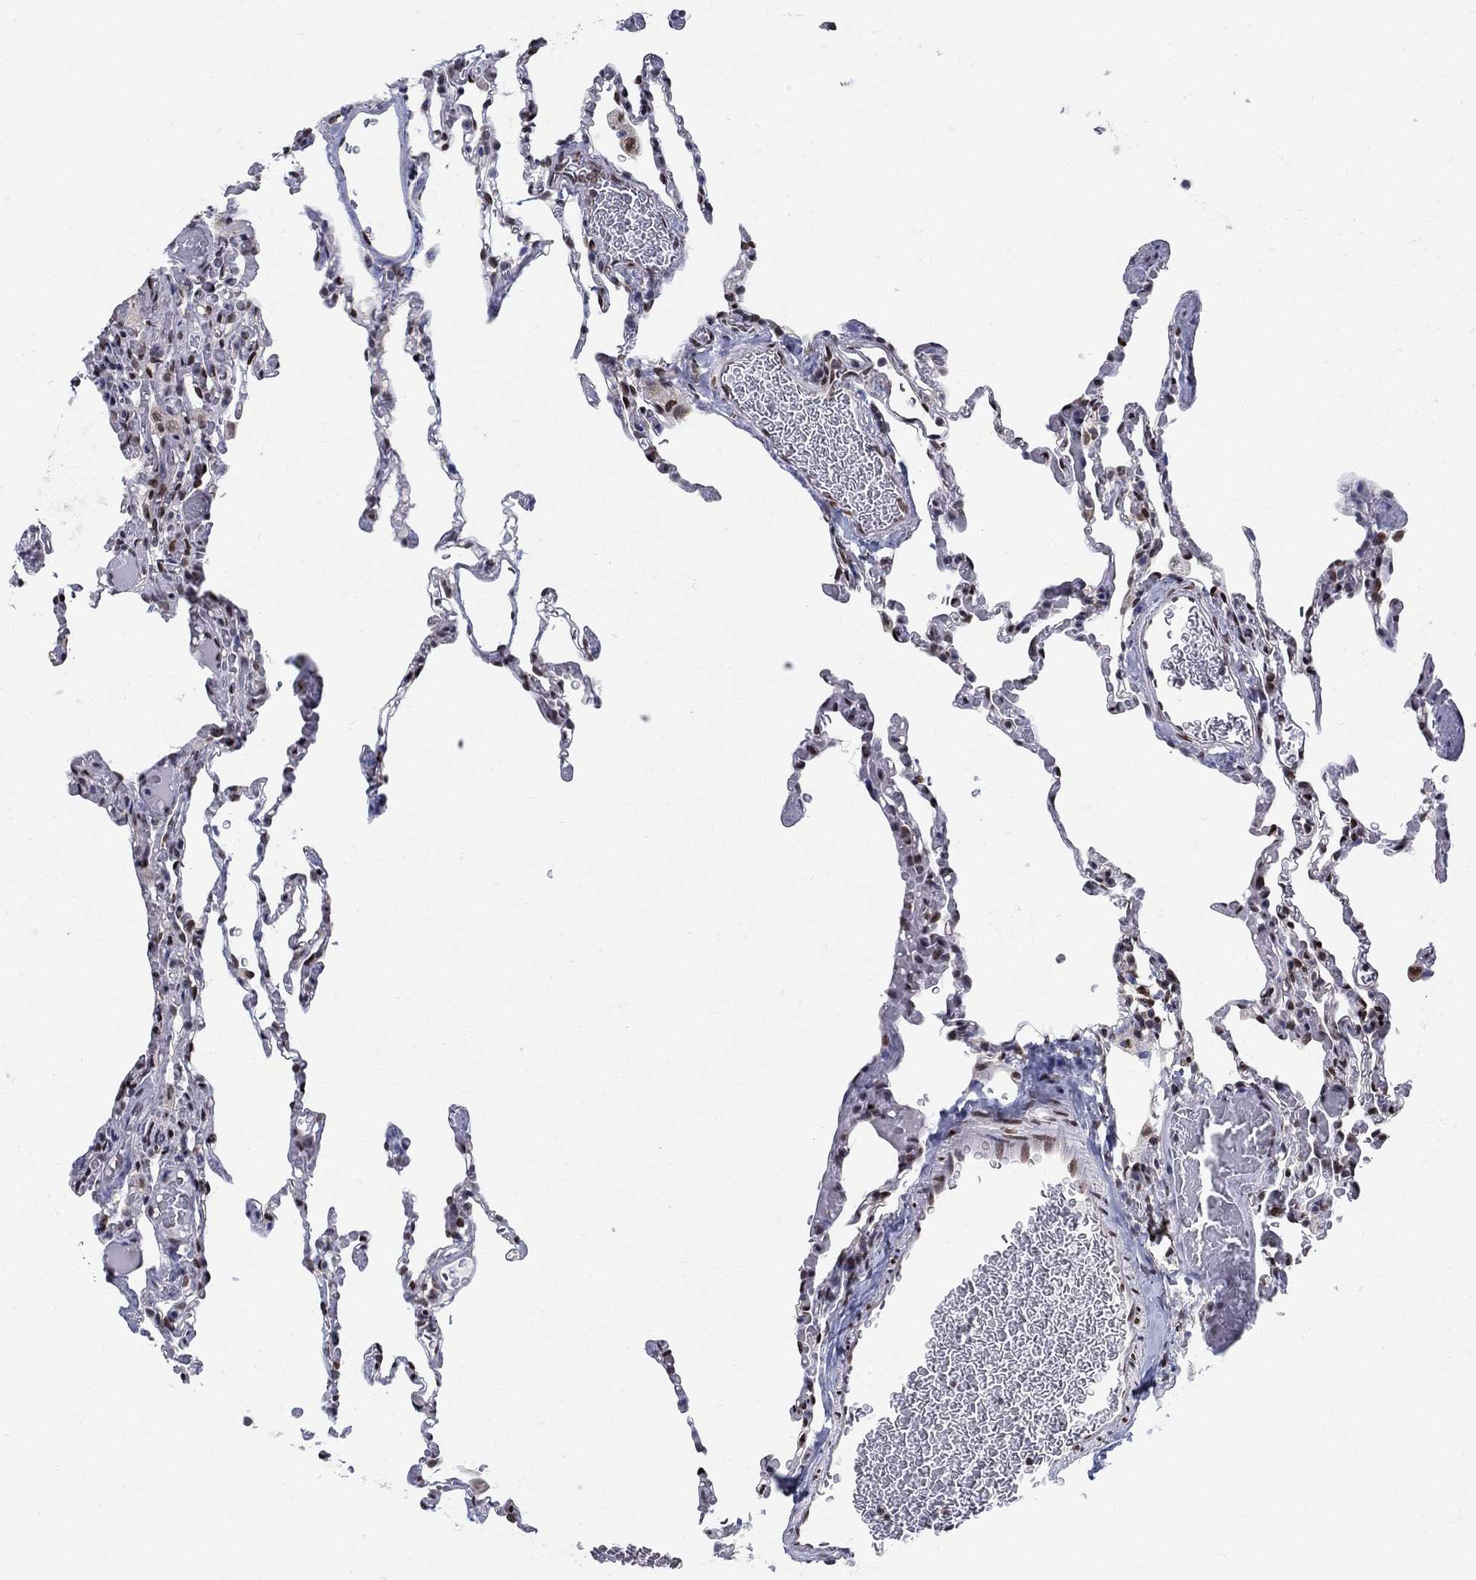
{"staining": {"intensity": "moderate", "quantity": "<25%", "location": "nuclear"}, "tissue": "lung", "cell_type": "Alveolar cells", "image_type": "normal", "snomed": [{"axis": "morphology", "description": "Normal tissue, NOS"}, {"axis": "topography", "description": "Lung"}], "caption": "Lung stained for a protein reveals moderate nuclear positivity in alveolar cells. Ihc stains the protein of interest in brown and the nuclei are stained blue.", "gene": "CENPE", "patient": {"sex": "female", "age": 43}}